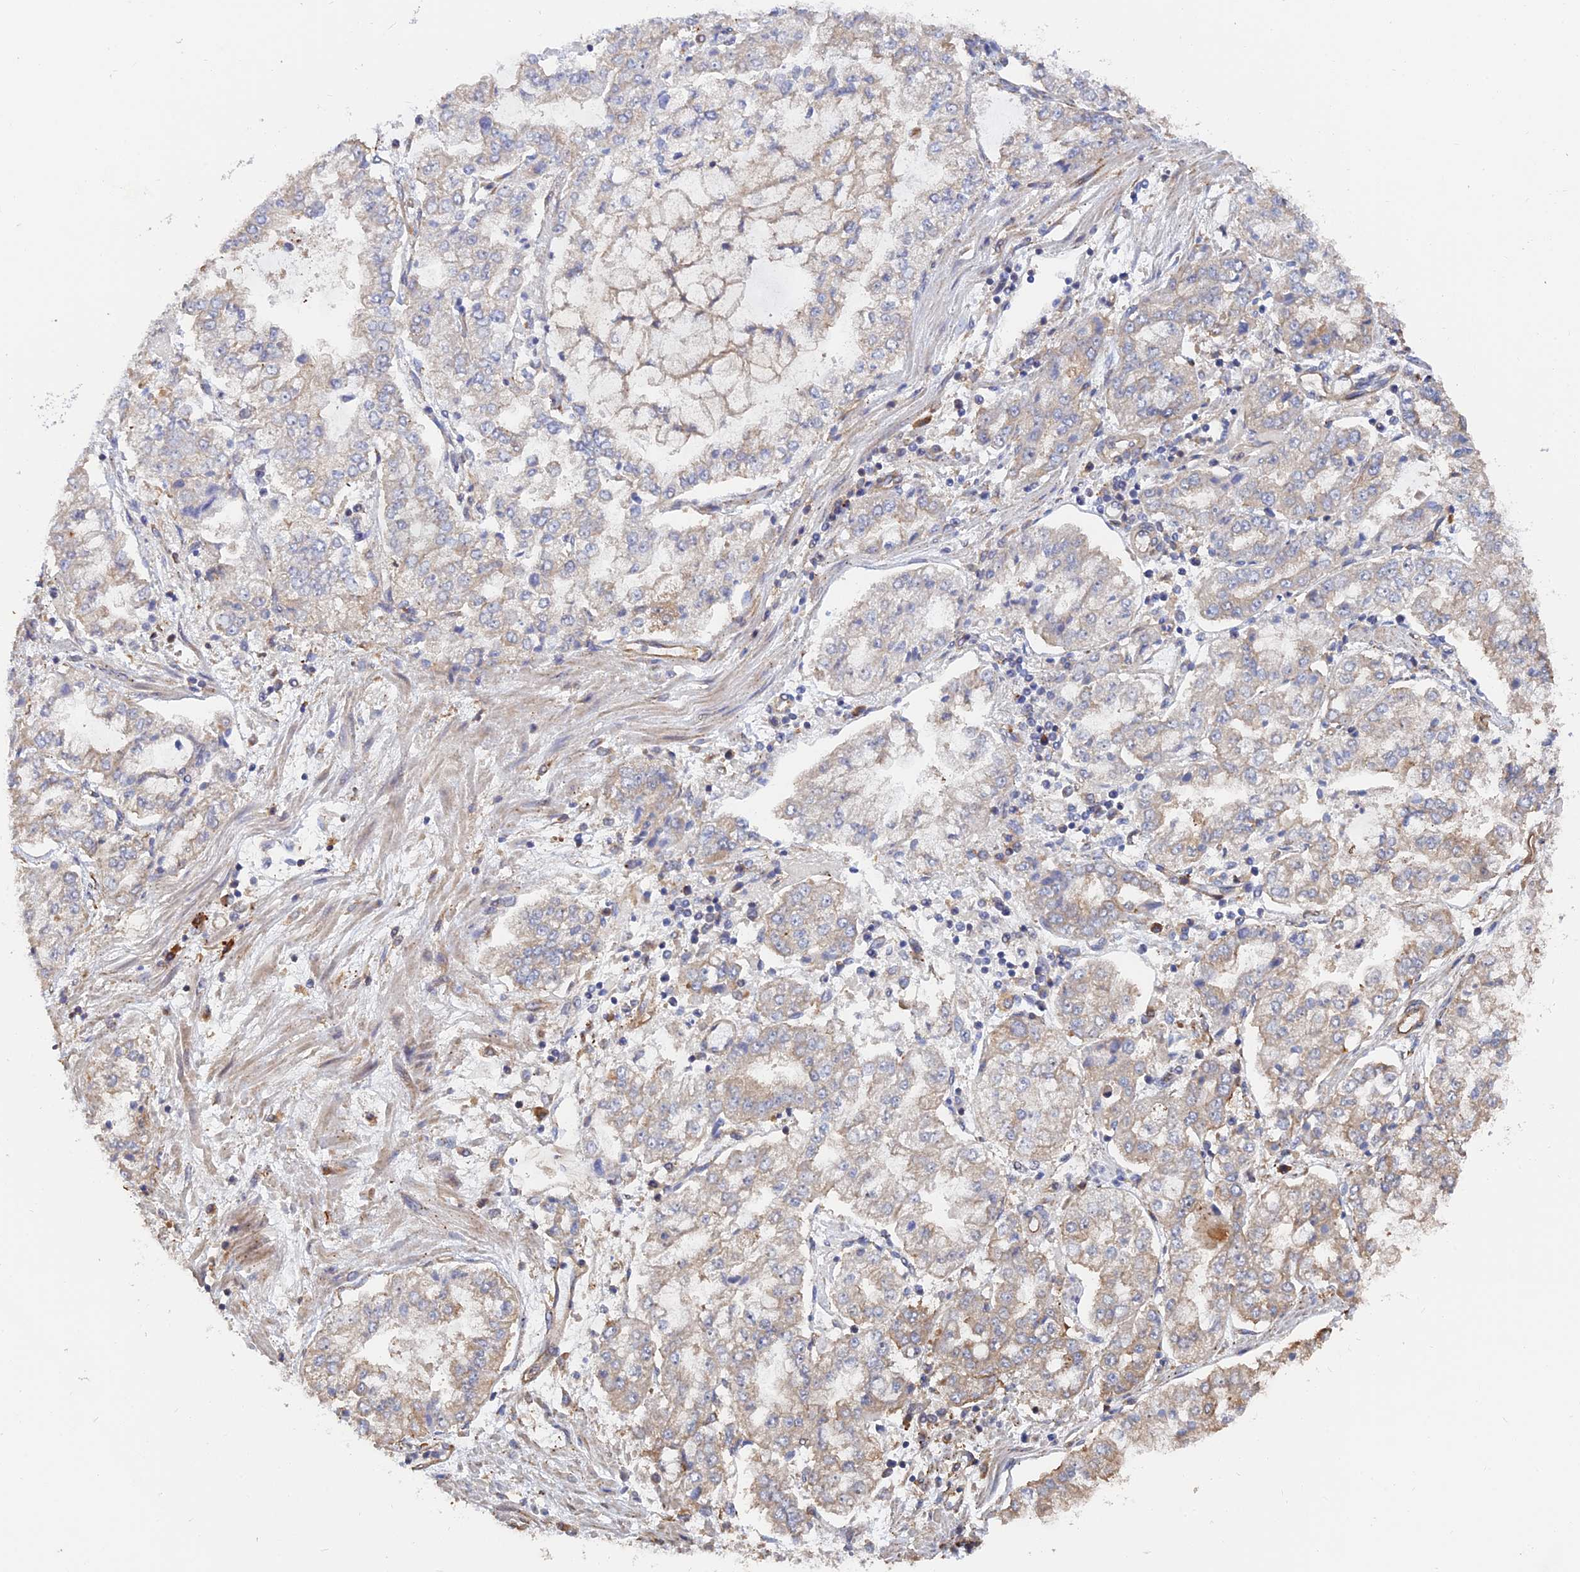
{"staining": {"intensity": "negative", "quantity": "none", "location": "none"}, "tissue": "stomach cancer", "cell_type": "Tumor cells", "image_type": "cancer", "snomed": [{"axis": "morphology", "description": "Adenocarcinoma, NOS"}, {"axis": "topography", "description": "Stomach"}], "caption": "Human stomach adenocarcinoma stained for a protein using IHC exhibits no expression in tumor cells.", "gene": "WBP11", "patient": {"sex": "male", "age": 76}}